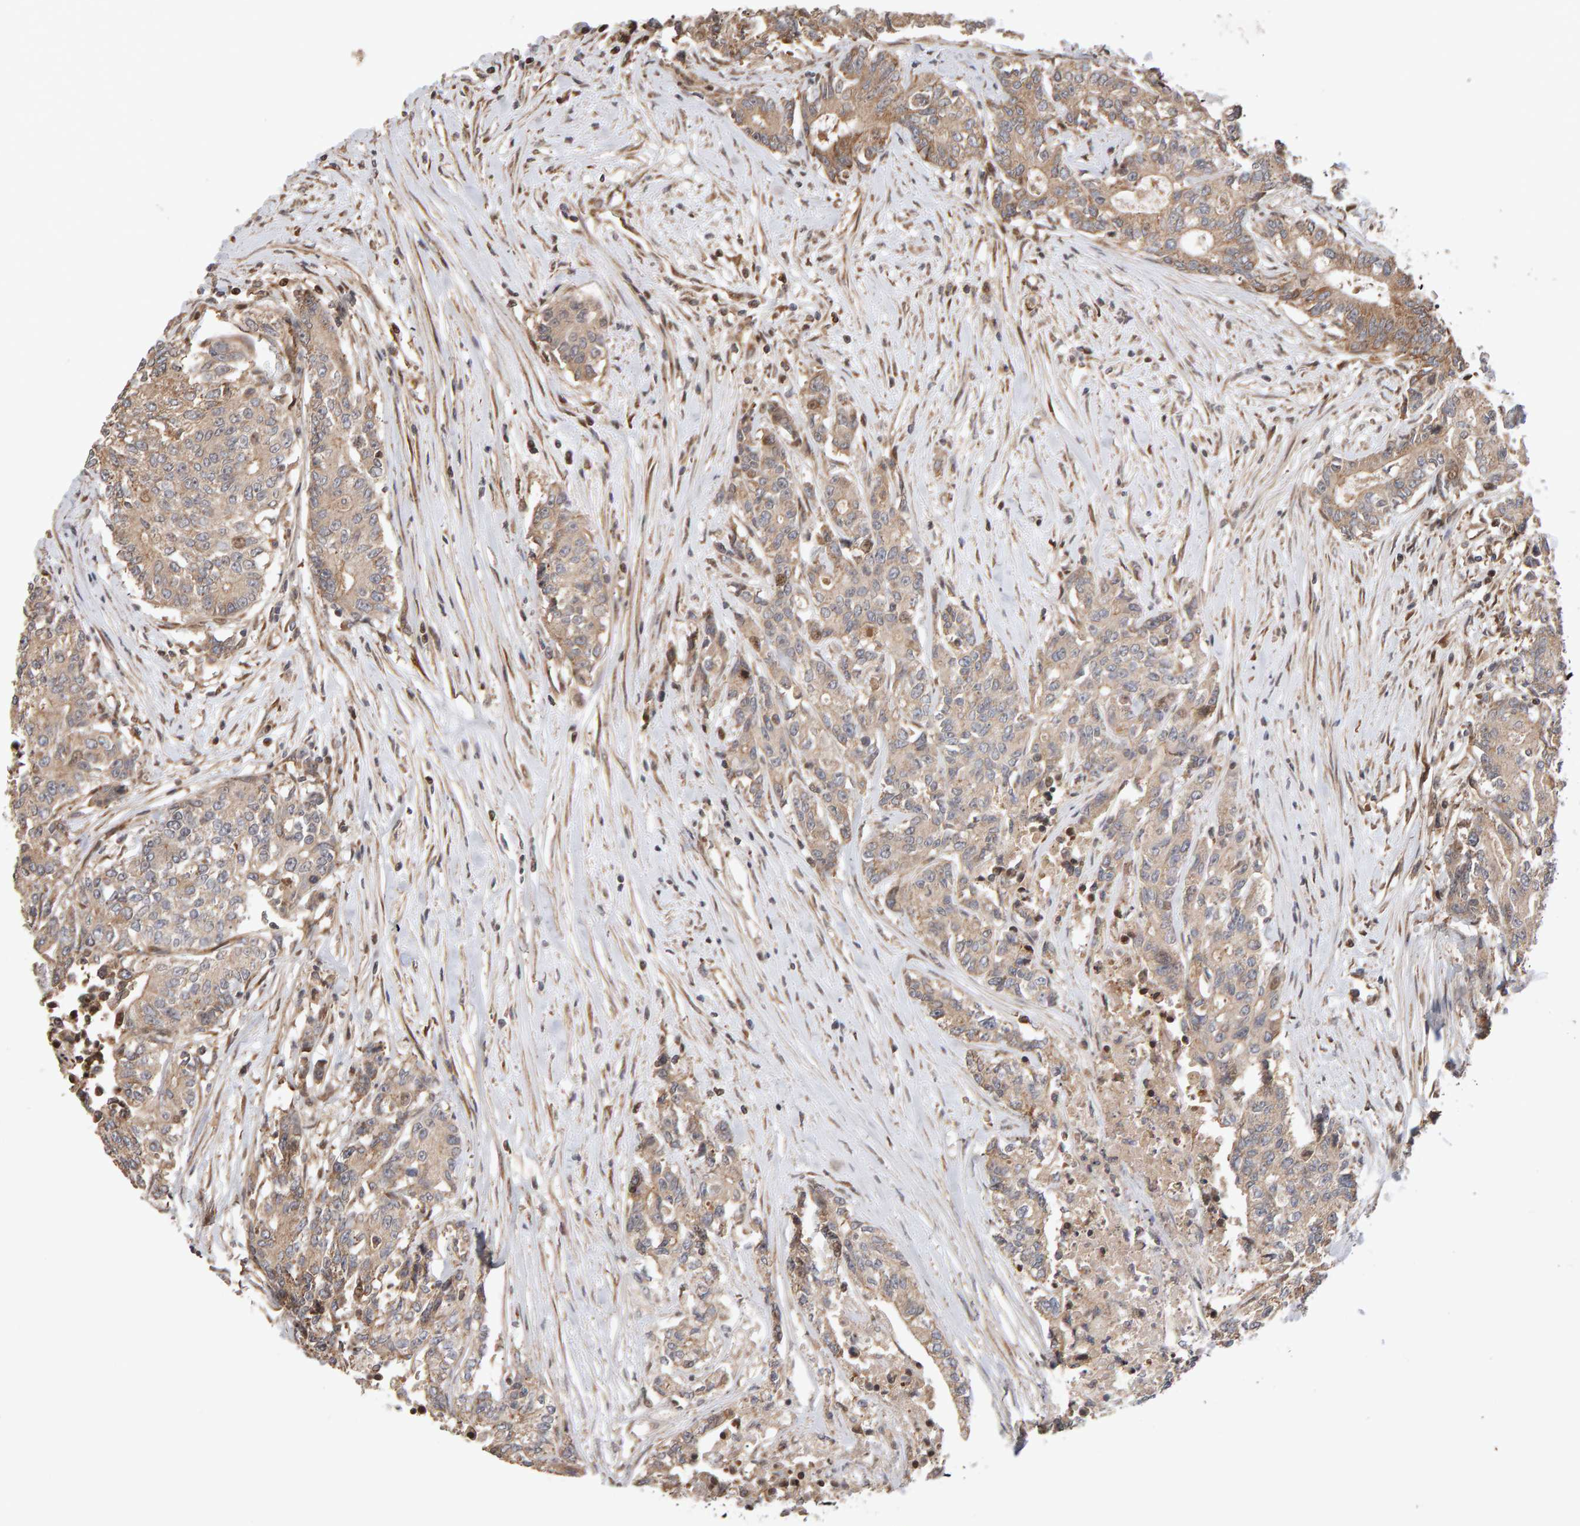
{"staining": {"intensity": "weak", "quantity": ">75%", "location": "cytoplasmic/membranous"}, "tissue": "colorectal cancer", "cell_type": "Tumor cells", "image_type": "cancer", "snomed": [{"axis": "morphology", "description": "Adenocarcinoma, NOS"}, {"axis": "topography", "description": "Colon"}], "caption": "The histopathology image shows staining of adenocarcinoma (colorectal), revealing weak cytoplasmic/membranous protein positivity (brown color) within tumor cells.", "gene": "LZTS1", "patient": {"sex": "female", "age": 77}}